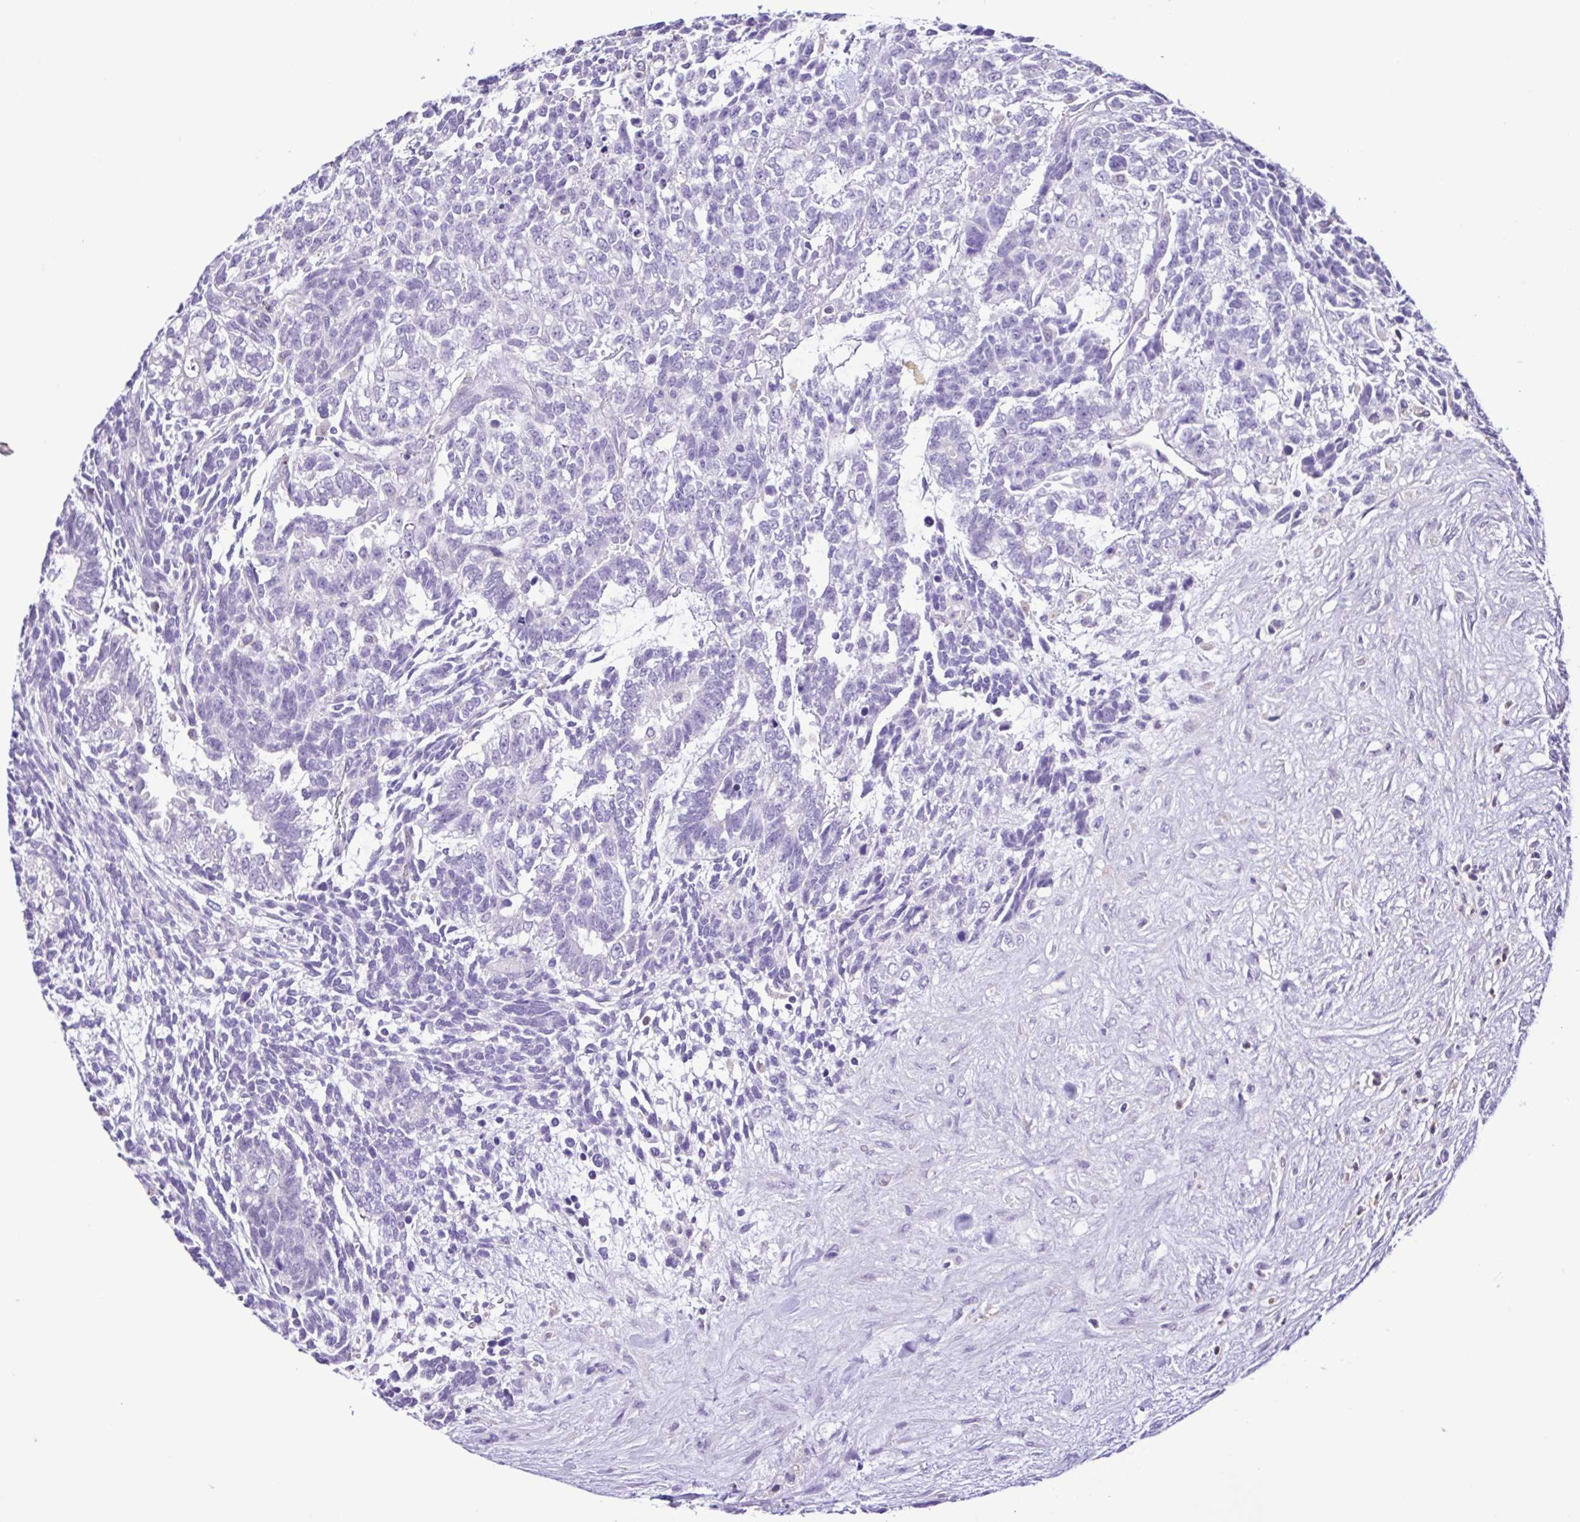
{"staining": {"intensity": "negative", "quantity": "none", "location": "none"}, "tissue": "testis cancer", "cell_type": "Tumor cells", "image_type": "cancer", "snomed": [{"axis": "morphology", "description": "Carcinoma, Embryonal, NOS"}, {"axis": "topography", "description": "Testis"}], "caption": "Immunohistochemistry image of human testis cancer stained for a protein (brown), which reveals no positivity in tumor cells.", "gene": "CBY2", "patient": {"sex": "male", "age": 23}}